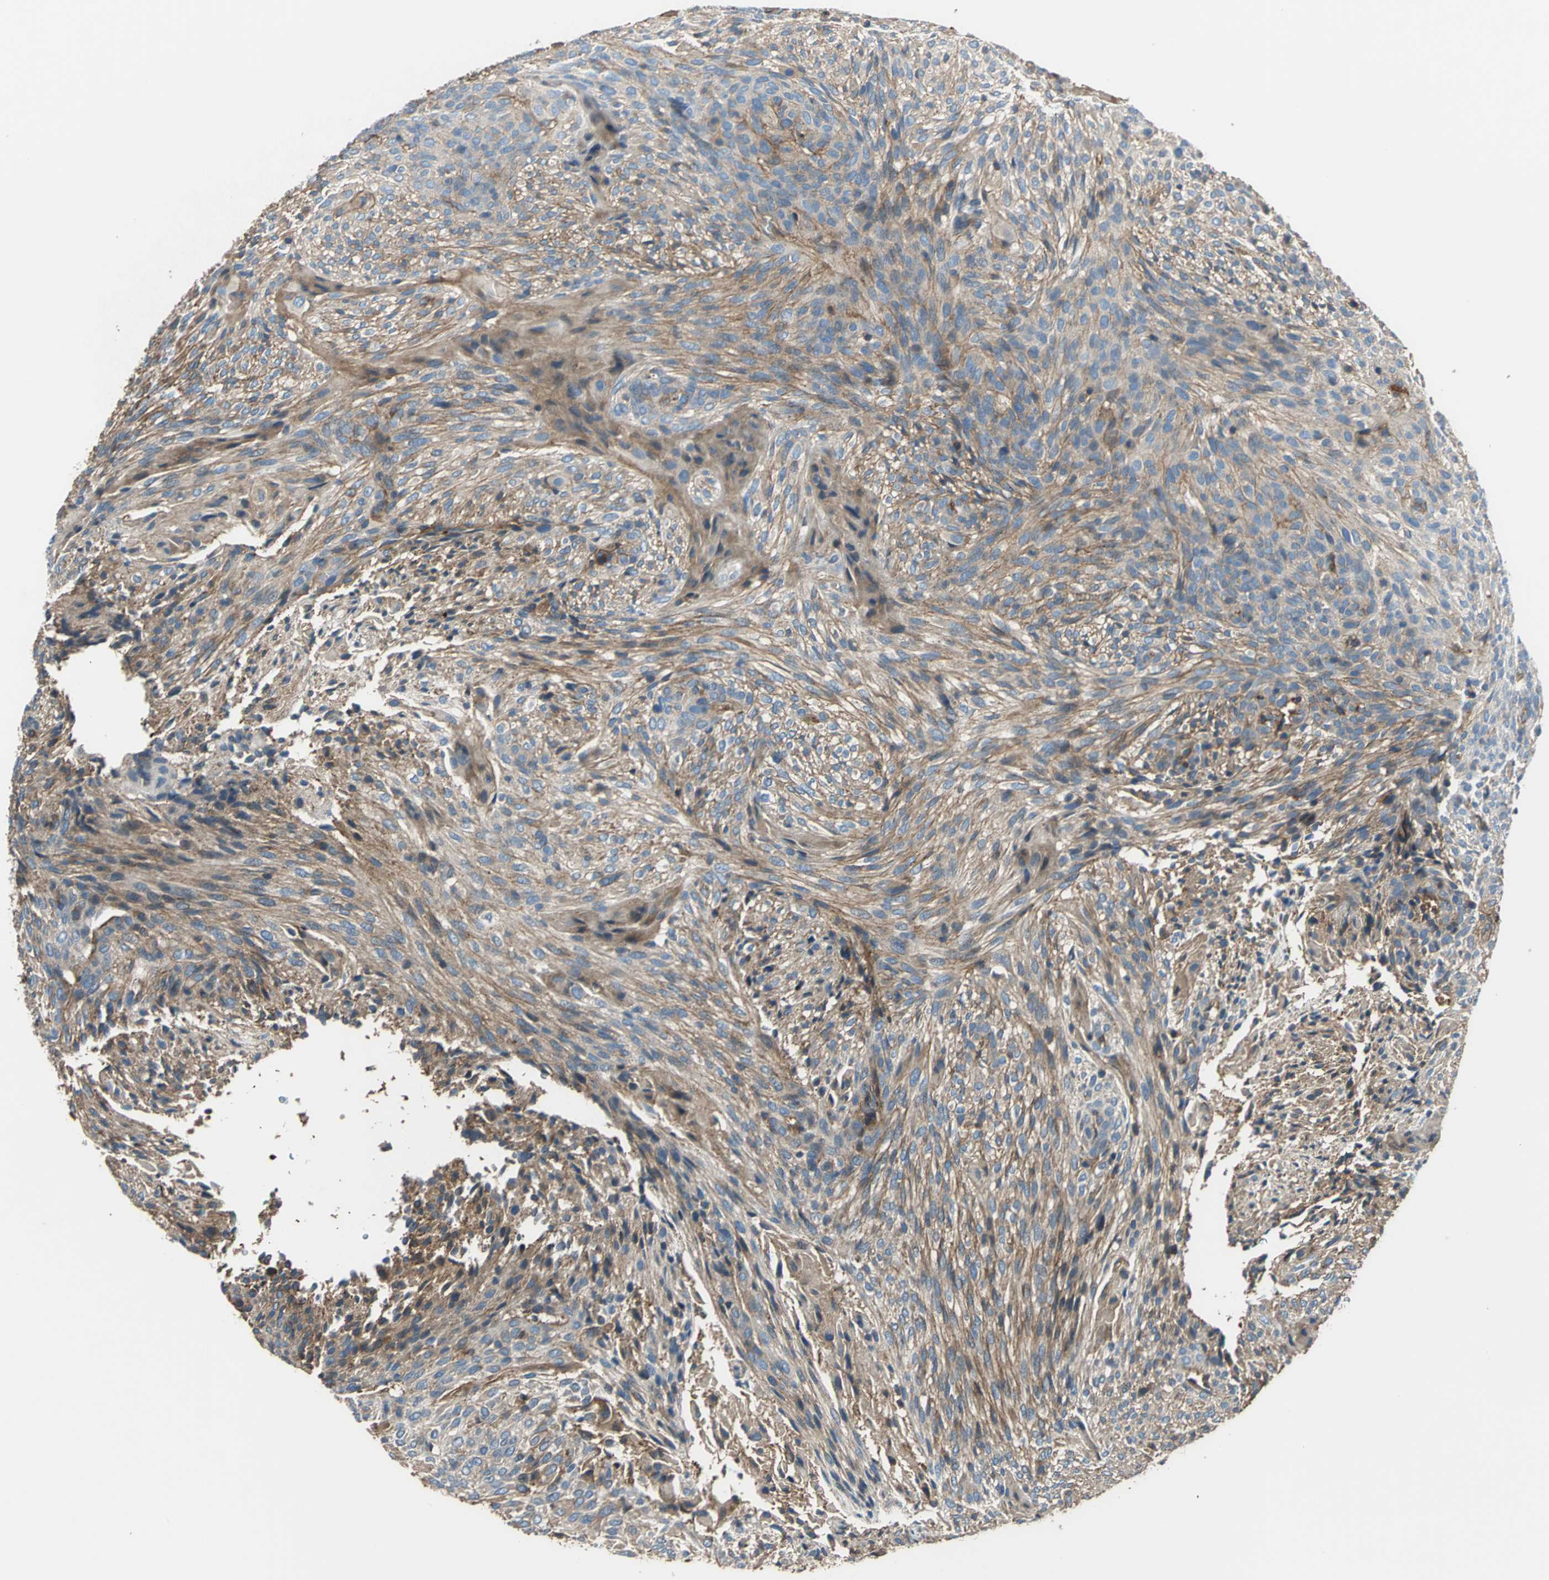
{"staining": {"intensity": "moderate", "quantity": ">75%", "location": "cytoplasmic/membranous"}, "tissue": "glioma", "cell_type": "Tumor cells", "image_type": "cancer", "snomed": [{"axis": "morphology", "description": "Glioma, malignant, High grade"}, {"axis": "topography", "description": "Cerebral cortex"}], "caption": "This is an image of immunohistochemistry (IHC) staining of malignant glioma (high-grade), which shows moderate positivity in the cytoplasmic/membranous of tumor cells.", "gene": "PARVA", "patient": {"sex": "female", "age": 55}}